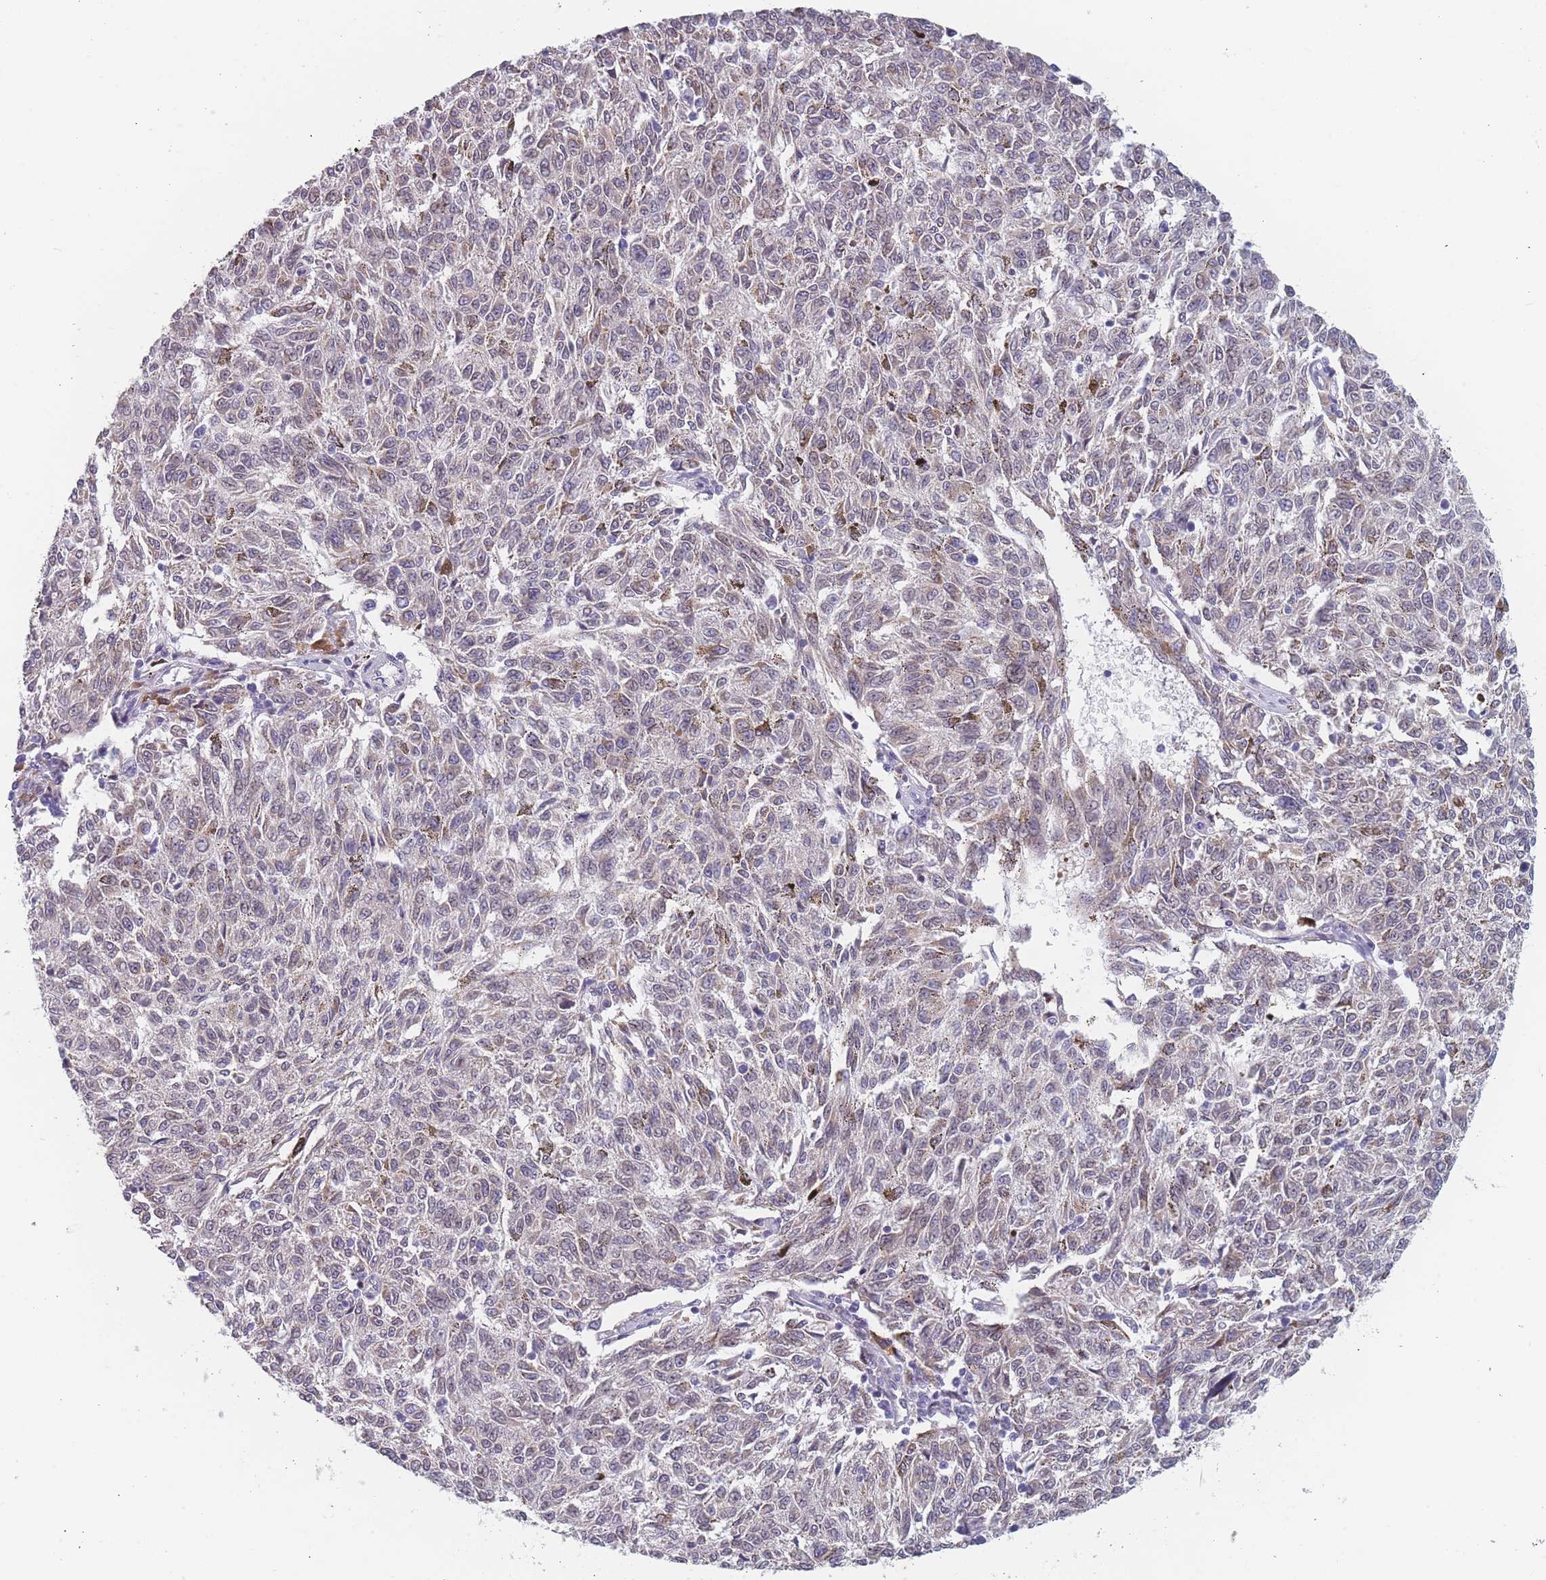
{"staining": {"intensity": "weak", "quantity": "<25%", "location": "cytoplasmic/membranous"}, "tissue": "melanoma", "cell_type": "Tumor cells", "image_type": "cancer", "snomed": [{"axis": "morphology", "description": "Malignant melanoma, NOS"}, {"axis": "topography", "description": "Skin"}], "caption": "Photomicrograph shows no protein staining in tumor cells of melanoma tissue. (Immunohistochemistry, brightfield microscopy, high magnification).", "gene": "TMED10", "patient": {"sex": "female", "age": 72}}